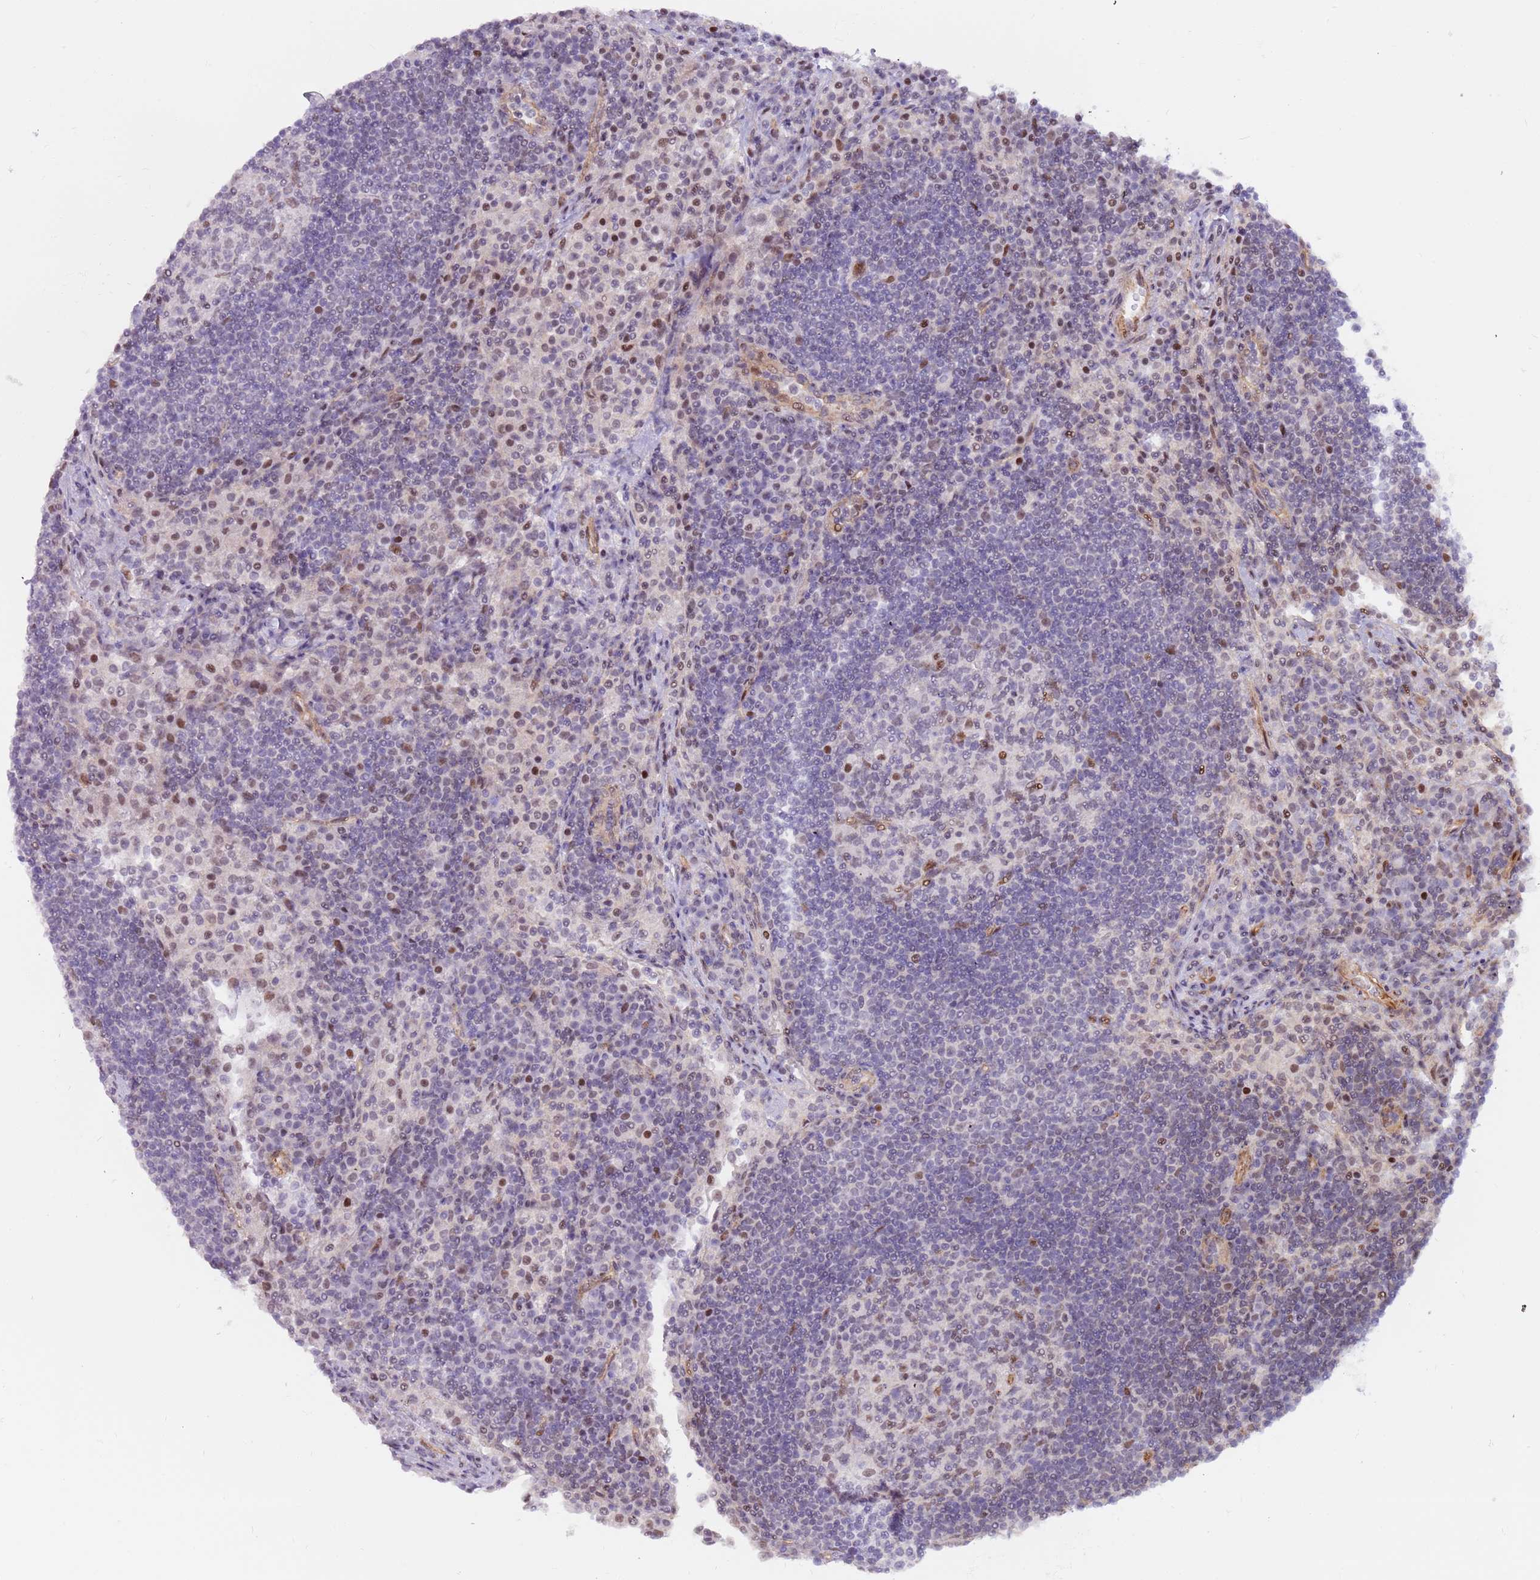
{"staining": {"intensity": "moderate", "quantity": "25%-75%", "location": "nuclear"}, "tissue": "lymph node", "cell_type": "Germinal center cells", "image_type": "normal", "snomed": [{"axis": "morphology", "description": "Normal tissue, NOS"}, {"axis": "topography", "description": "Lymph node"}], "caption": "The immunohistochemical stain shows moderate nuclear expression in germinal center cells of benign lymph node.", "gene": "LRMDA", "patient": {"sex": "female", "age": 53}}